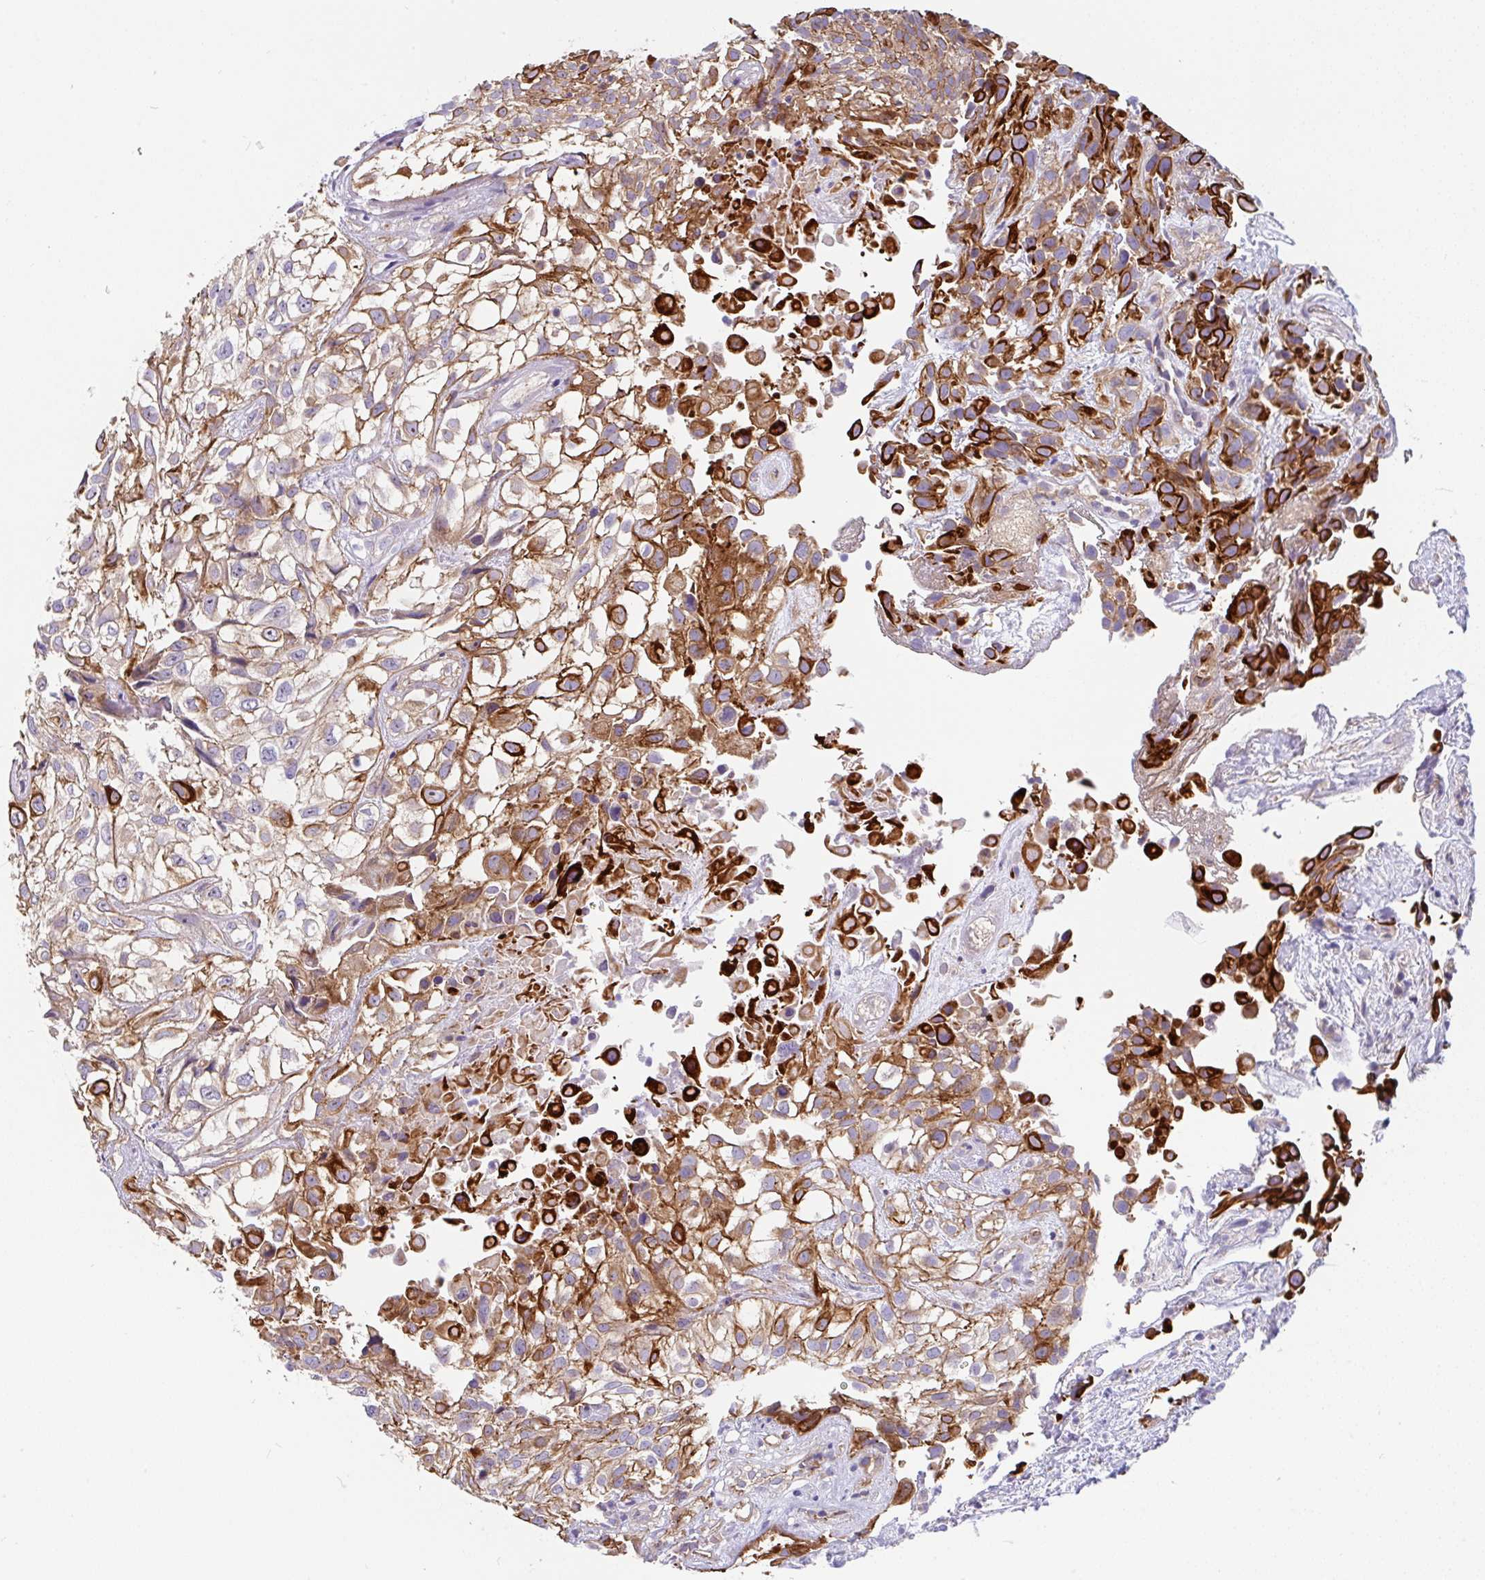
{"staining": {"intensity": "strong", "quantity": ">75%", "location": "cytoplasmic/membranous"}, "tissue": "urothelial cancer", "cell_type": "Tumor cells", "image_type": "cancer", "snomed": [{"axis": "morphology", "description": "Urothelial carcinoma, High grade"}, {"axis": "topography", "description": "Urinary bladder"}], "caption": "Protein expression analysis of human urothelial cancer reveals strong cytoplasmic/membranous staining in approximately >75% of tumor cells.", "gene": "LRRC26", "patient": {"sex": "male", "age": 56}}